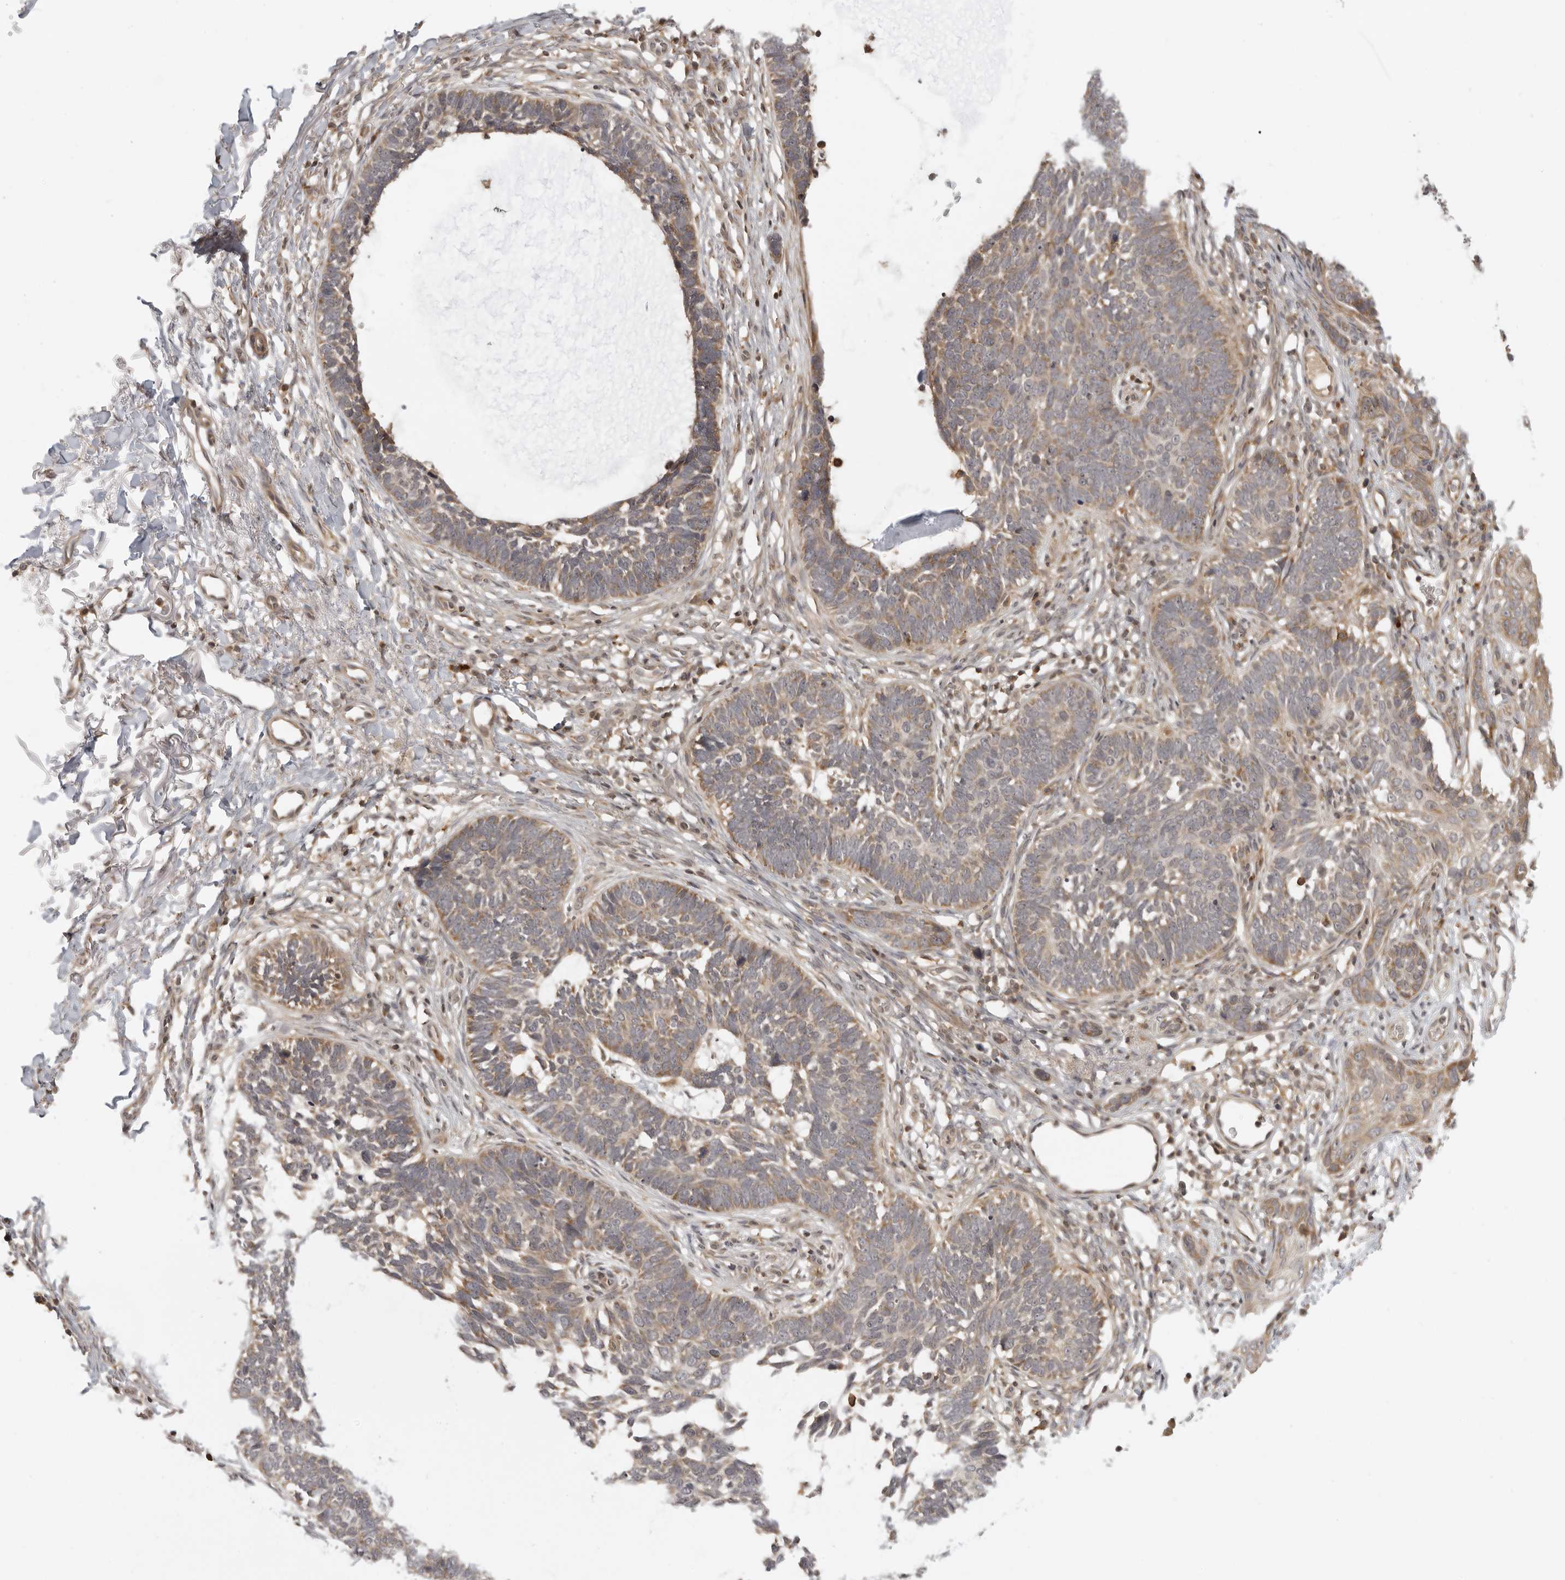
{"staining": {"intensity": "moderate", "quantity": ">75%", "location": "cytoplasmic/membranous"}, "tissue": "skin cancer", "cell_type": "Tumor cells", "image_type": "cancer", "snomed": [{"axis": "morphology", "description": "Normal tissue, NOS"}, {"axis": "morphology", "description": "Basal cell carcinoma"}, {"axis": "topography", "description": "Skin"}], "caption": "Immunohistochemistry (IHC) histopathology image of skin basal cell carcinoma stained for a protein (brown), which demonstrates medium levels of moderate cytoplasmic/membranous expression in approximately >75% of tumor cells.", "gene": "PRRC2A", "patient": {"sex": "male", "age": 77}}